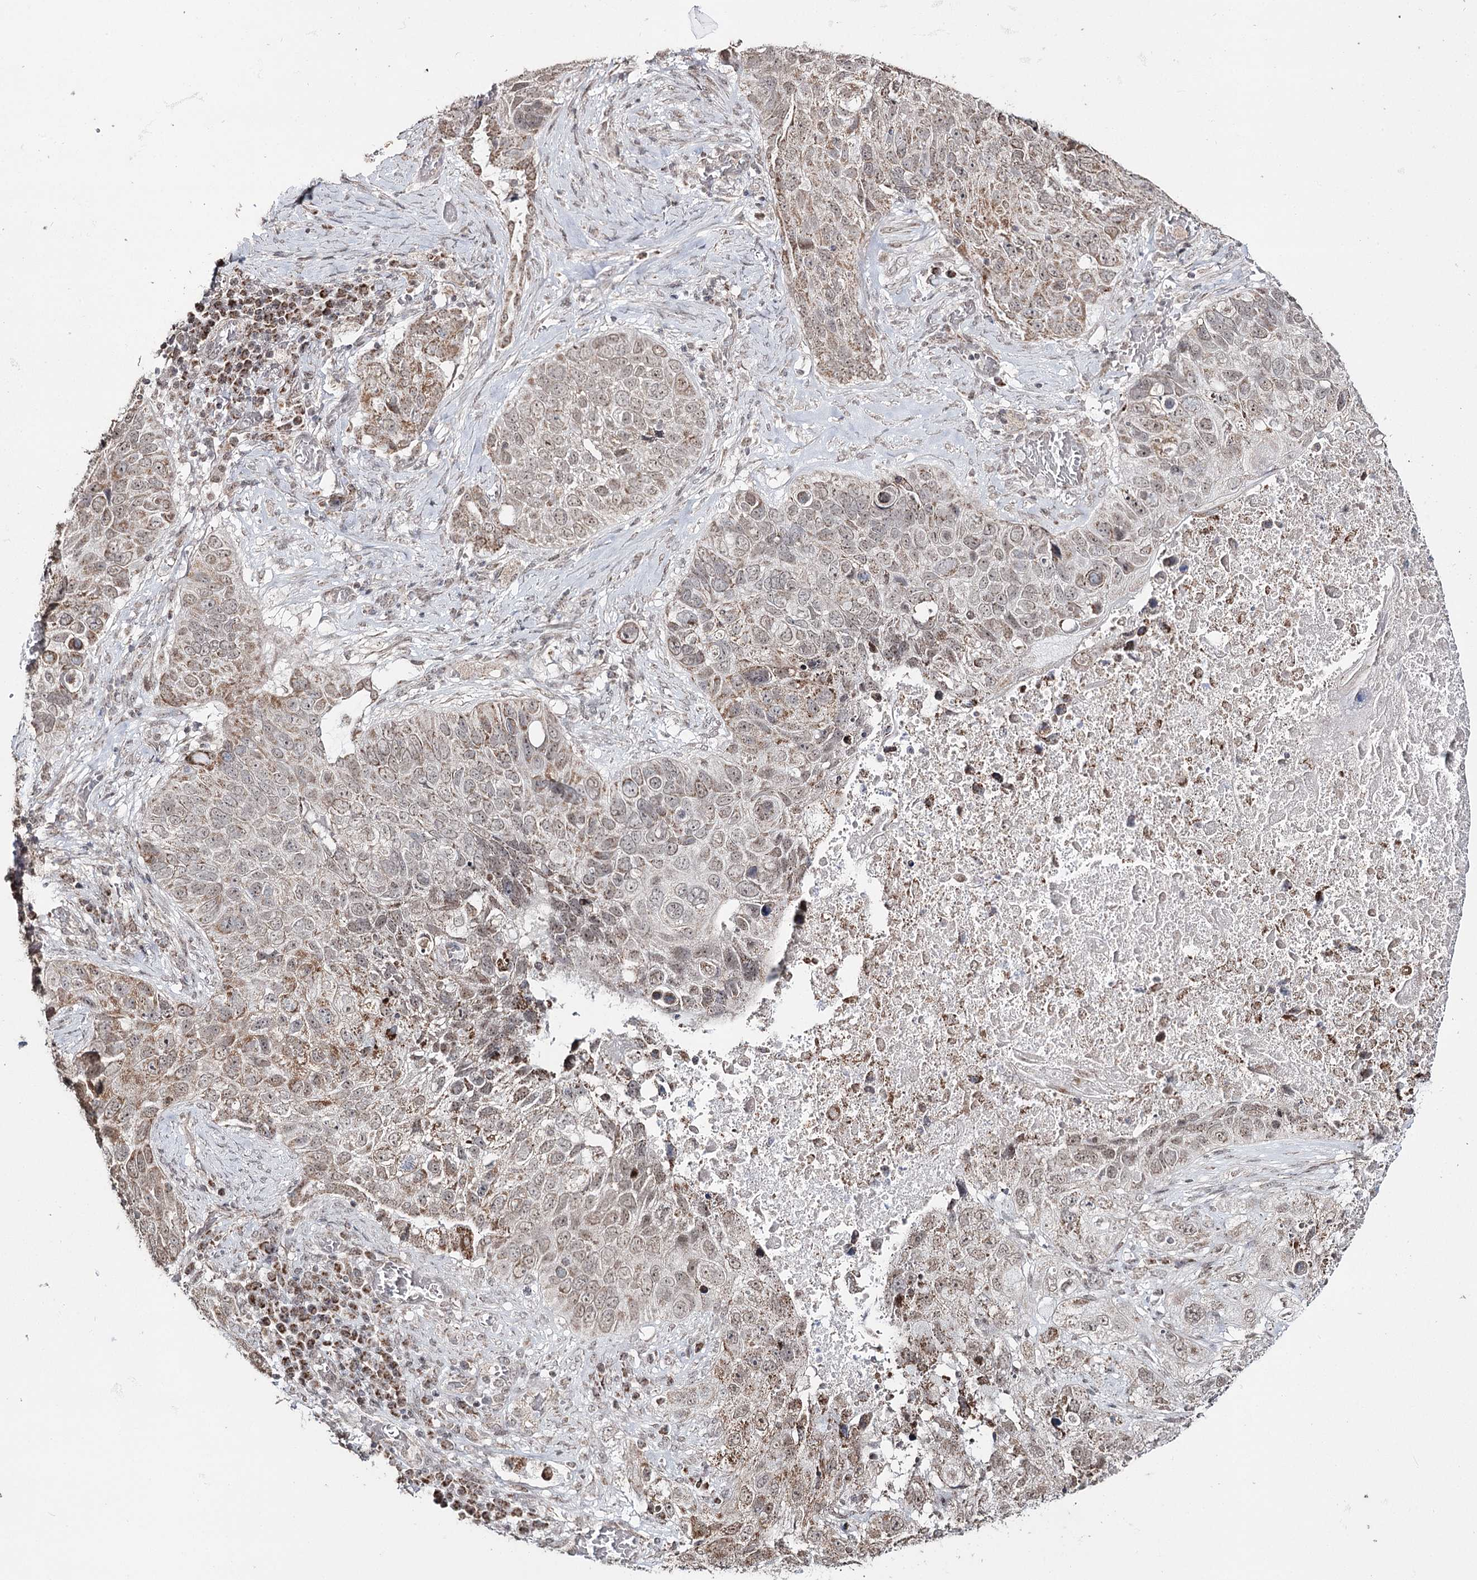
{"staining": {"intensity": "moderate", "quantity": ">75%", "location": "cytoplasmic/membranous"}, "tissue": "lung cancer", "cell_type": "Tumor cells", "image_type": "cancer", "snomed": [{"axis": "morphology", "description": "Squamous cell carcinoma, NOS"}, {"axis": "topography", "description": "Lung"}], "caption": "Immunohistochemistry image of human lung cancer (squamous cell carcinoma) stained for a protein (brown), which shows medium levels of moderate cytoplasmic/membranous positivity in about >75% of tumor cells.", "gene": "PDHX", "patient": {"sex": "male", "age": 61}}